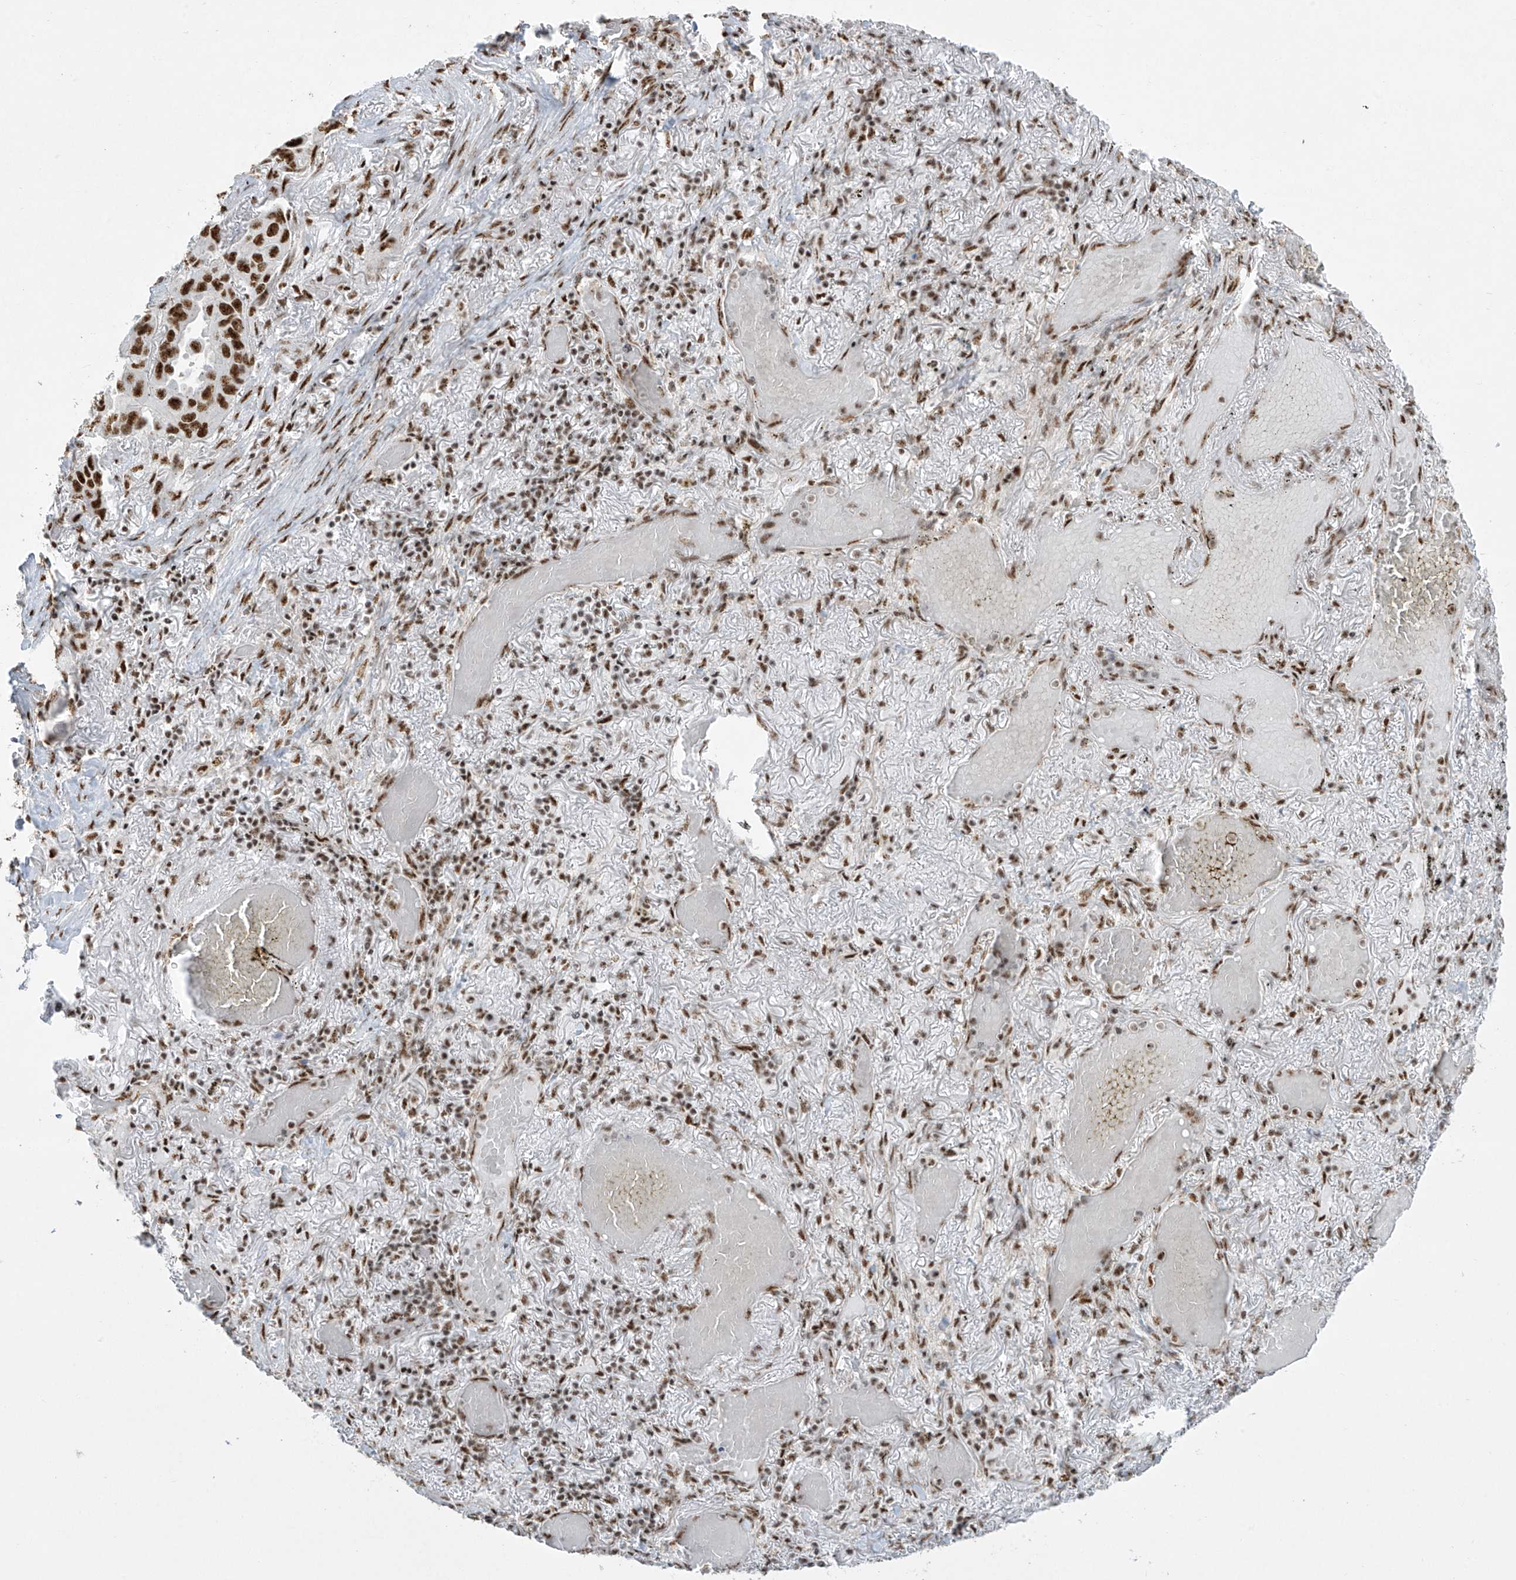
{"staining": {"intensity": "strong", "quantity": ">75%", "location": "nuclear"}, "tissue": "lung cancer", "cell_type": "Tumor cells", "image_type": "cancer", "snomed": [{"axis": "morphology", "description": "Adenocarcinoma, NOS"}, {"axis": "topography", "description": "Lung"}], "caption": "Lung cancer (adenocarcinoma) stained for a protein (brown) displays strong nuclear positive expression in approximately >75% of tumor cells.", "gene": "MS4A6A", "patient": {"sex": "male", "age": 64}}